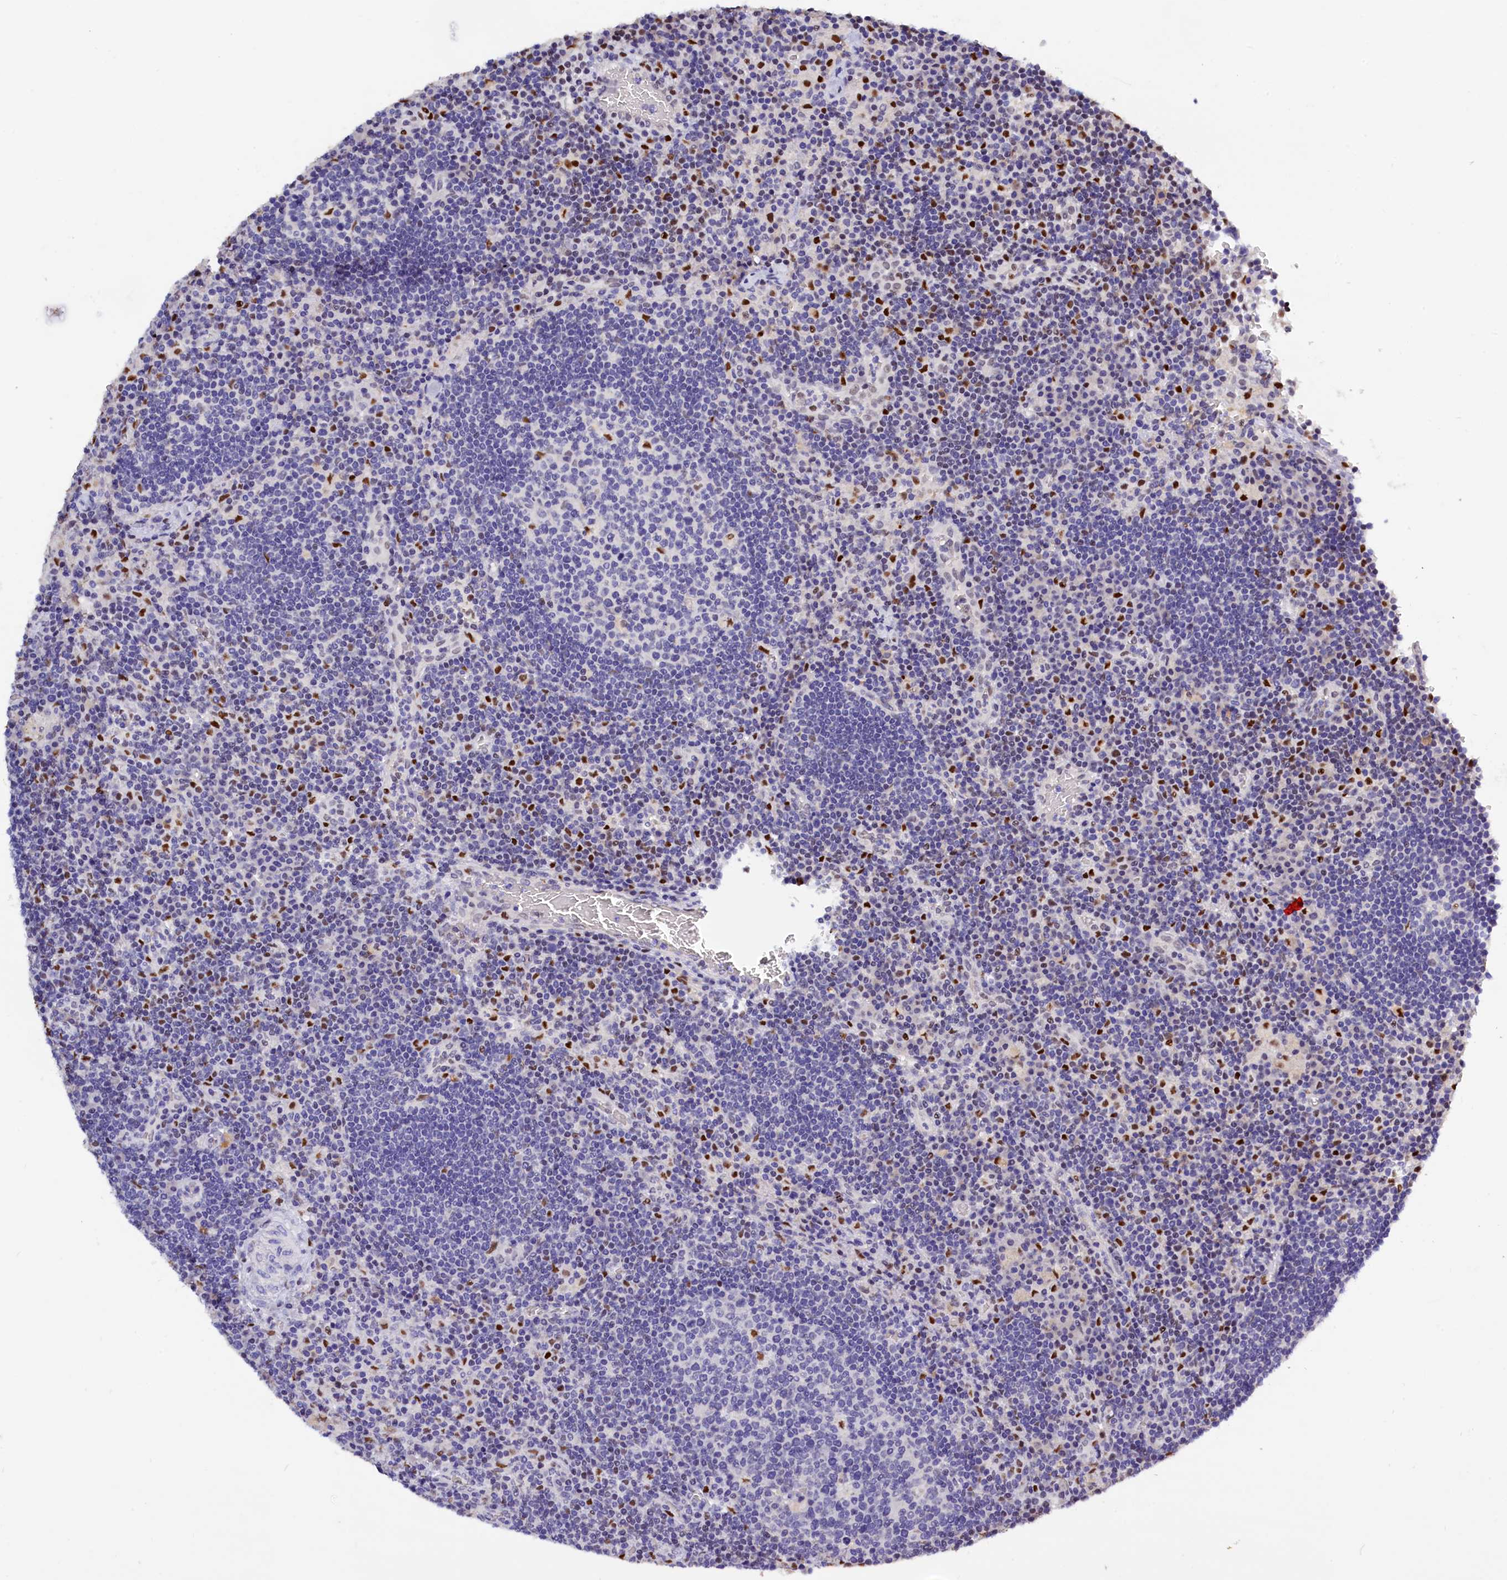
{"staining": {"intensity": "negative", "quantity": "none", "location": "none"}, "tissue": "lymph node", "cell_type": "Germinal center cells", "image_type": "normal", "snomed": [{"axis": "morphology", "description": "Normal tissue, NOS"}, {"axis": "topography", "description": "Lymph node"}], "caption": "The photomicrograph shows no staining of germinal center cells in normal lymph node. (Stains: DAB (3,3'-diaminobenzidine) immunohistochemistry (IHC) with hematoxylin counter stain, Microscopy: brightfield microscopy at high magnification).", "gene": "BTBD9", "patient": {"sex": "male", "age": 58}}